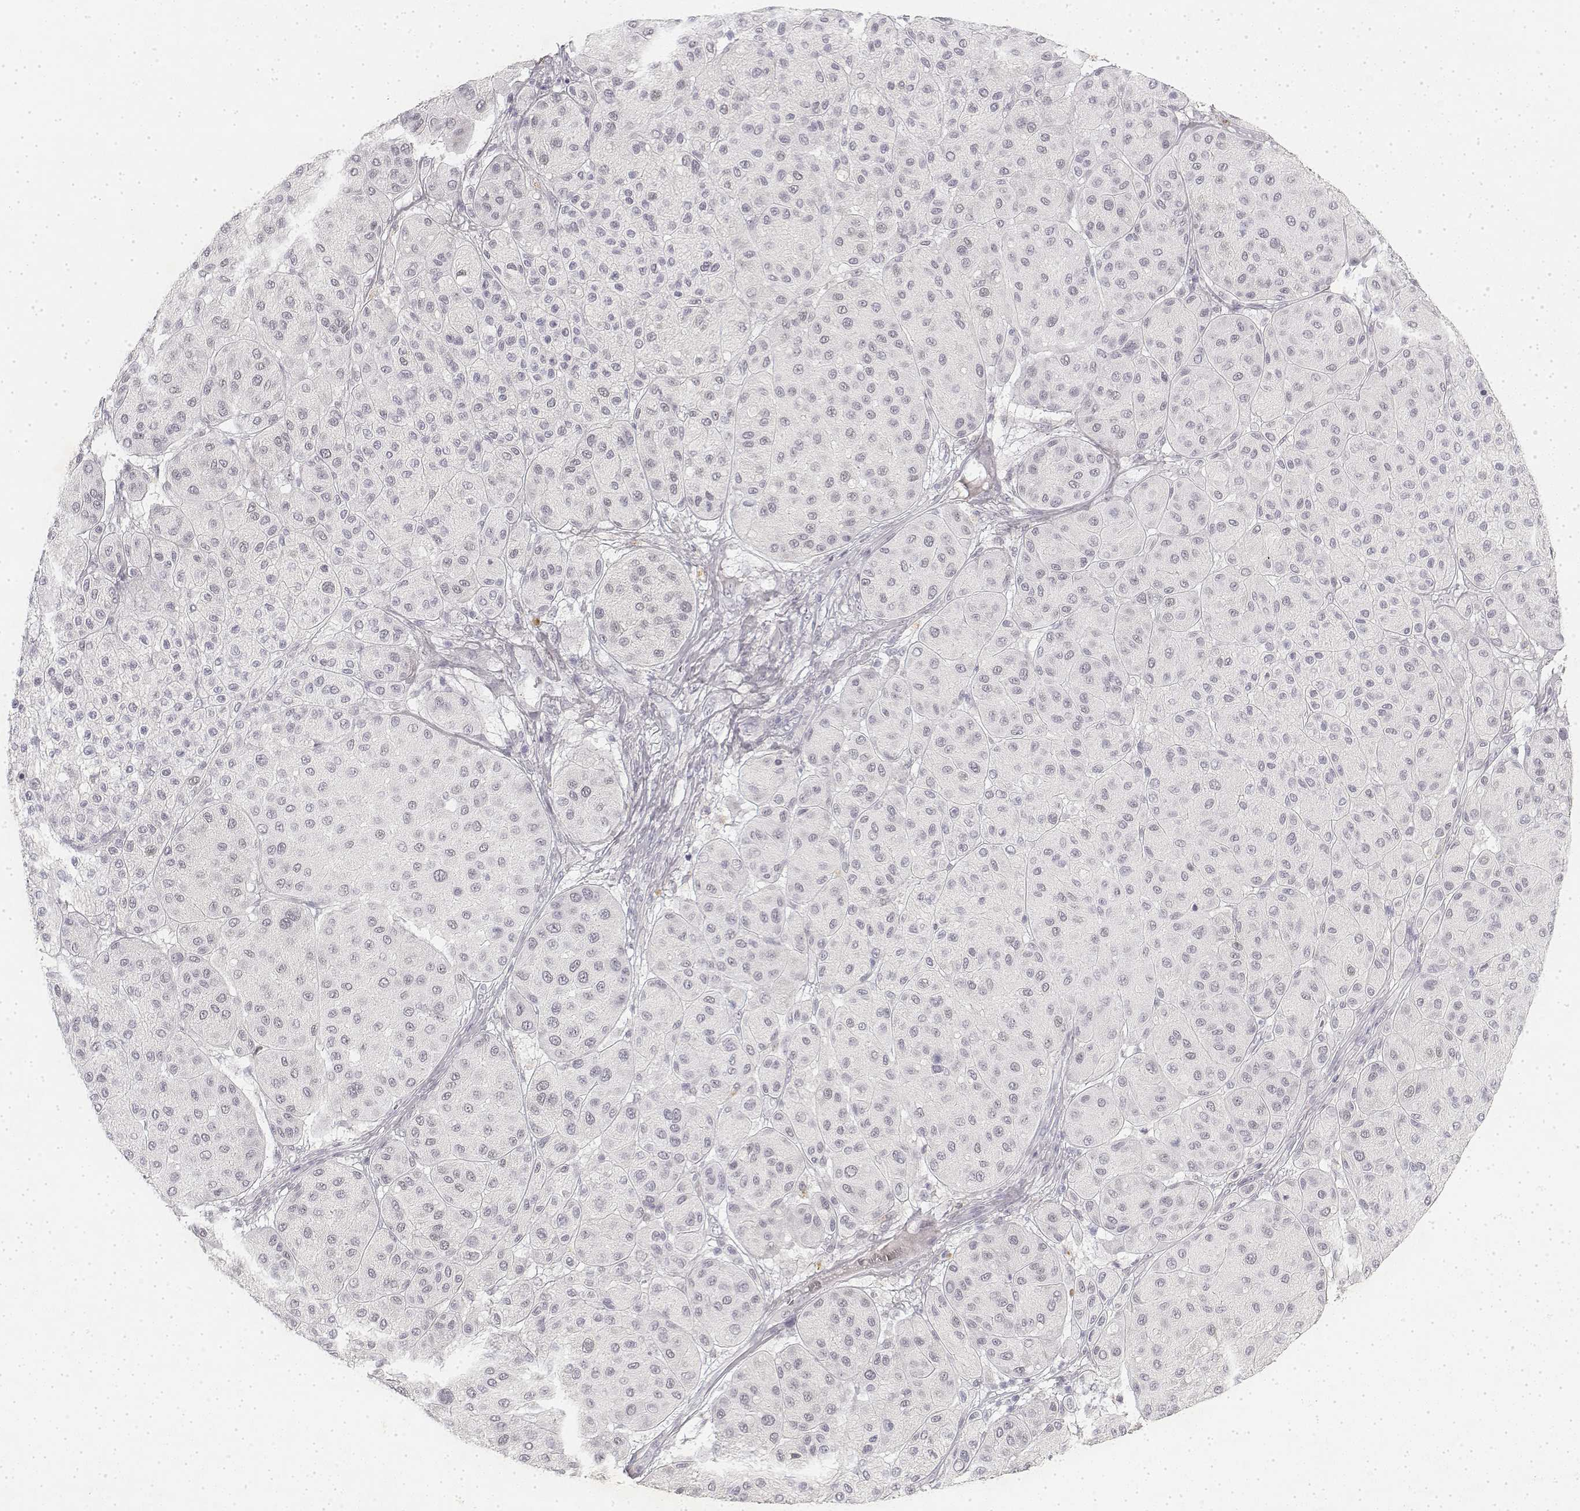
{"staining": {"intensity": "negative", "quantity": "none", "location": "none"}, "tissue": "melanoma", "cell_type": "Tumor cells", "image_type": "cancer", "snomed": [{"axis": "morphology", "description": "Malignant melanoma, Metastatic site"}, {"axis": "topography", "description": "Smooth muscle"}], "caption": "Human melanoma stained for a protein using immunohistochemistry demonstrates no staining in tumor cells.", "gene": "KRT84", "patient": {"sex": "male", "age": 41}}